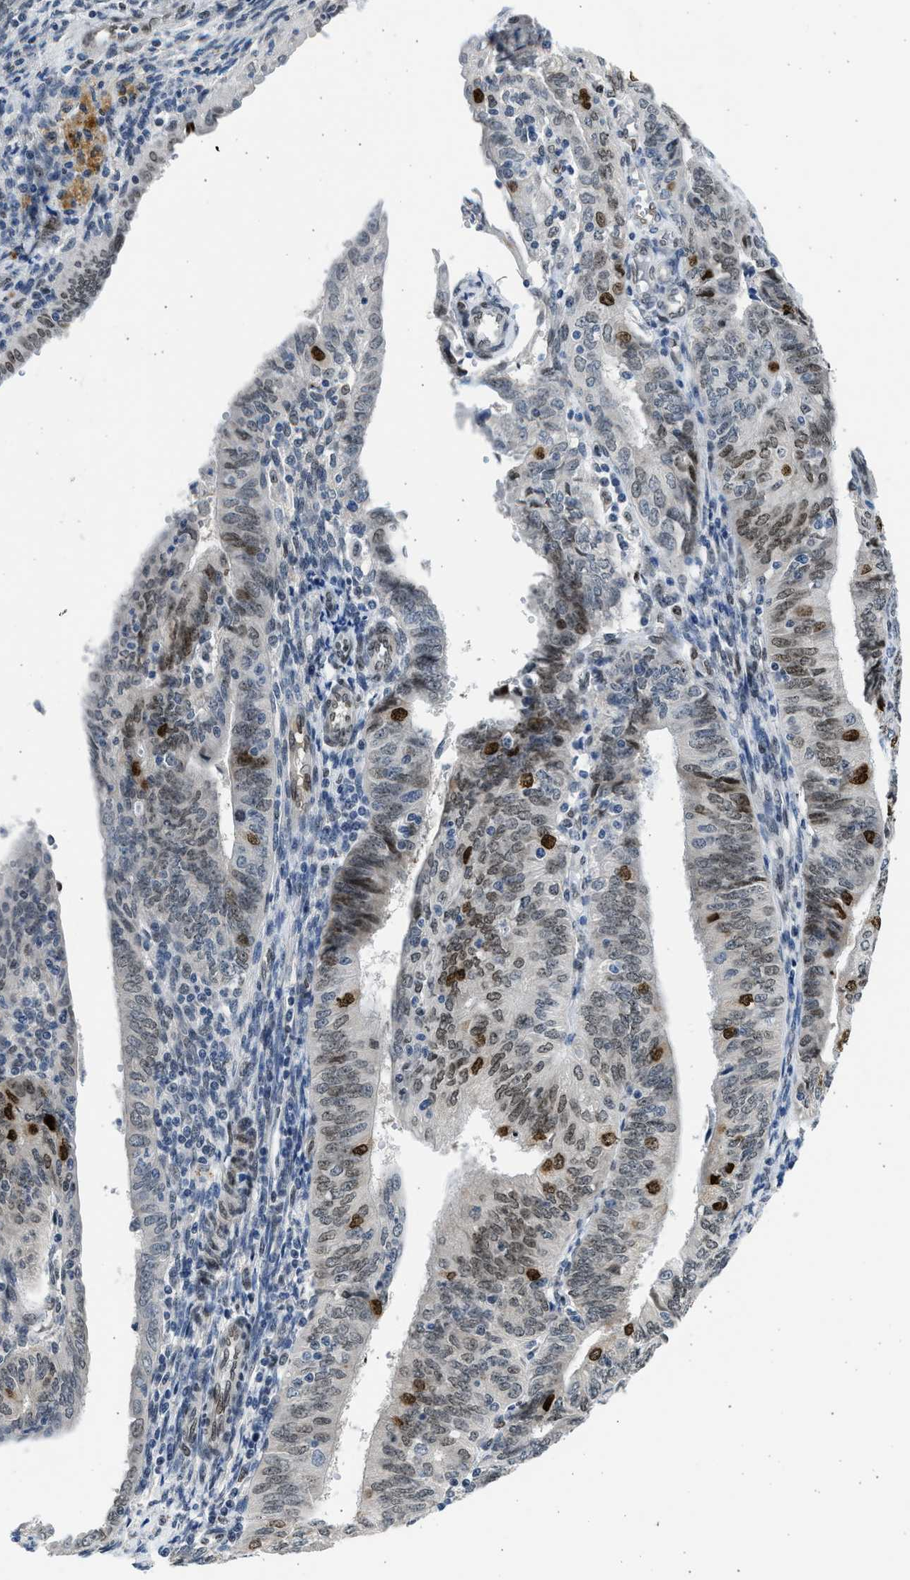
{"staining": {"intensity": "strong", "quantity": "25%-75%", "location": "nuclear"}, "tissue": "endometrial cancer", "cell_type": "Tumor cells", "image_type": "cancer", "snomed": [{"axis": "morphology", "description": "Adenocarcinoma, NOS"}, {"axis": "topography", "description": "Endometrium"}], "caption": "Immunohistochemistry photomicrograph of endometrial adenocarcinoma stained for a protein (brown), which exhibits high levels of strong nuclear staining in approximately 25%-75% of tumor cells.", "gene": "HMGN3", "patient": {"sex": "female", "age": 58}}